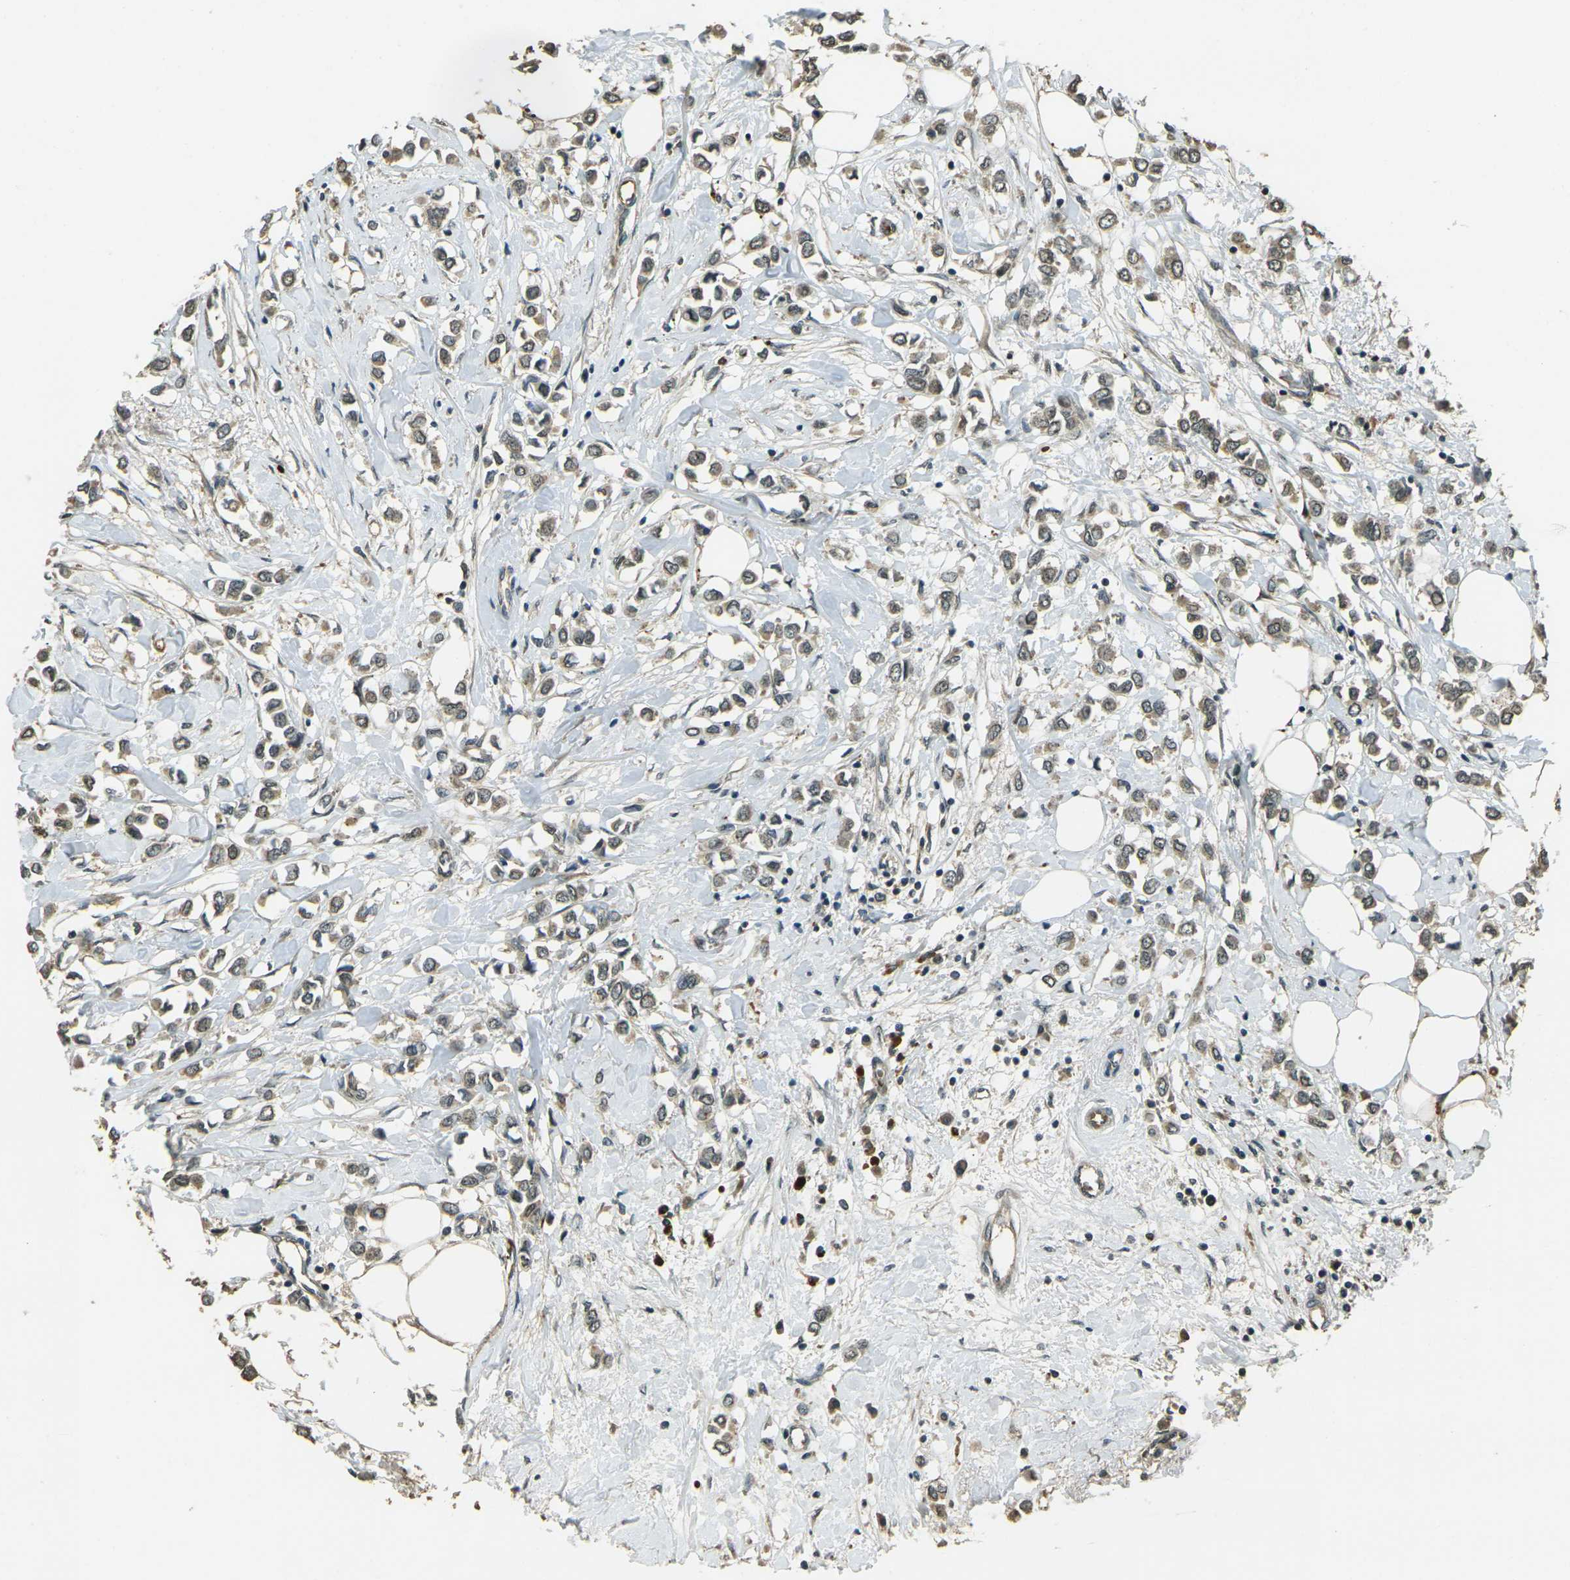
{"staining": {"intensity": "weak", "quantity": ">75%", "location": "cytoplasmic/membranous"}, "tissue": "breast cancer", "cell_type": "Tumor cells", "image_type": "cancer", "snomed": [{"axis": "morphology", "description": "Lobular carcinoma"}, {"axis": "topography", "description": "Breast"}], "caption": "Human breast cancer stained with a protein marker reveals weak staining in tumor cells.", "gene": "TOR1A", "patient": {"sex": "female", "age": 51}}